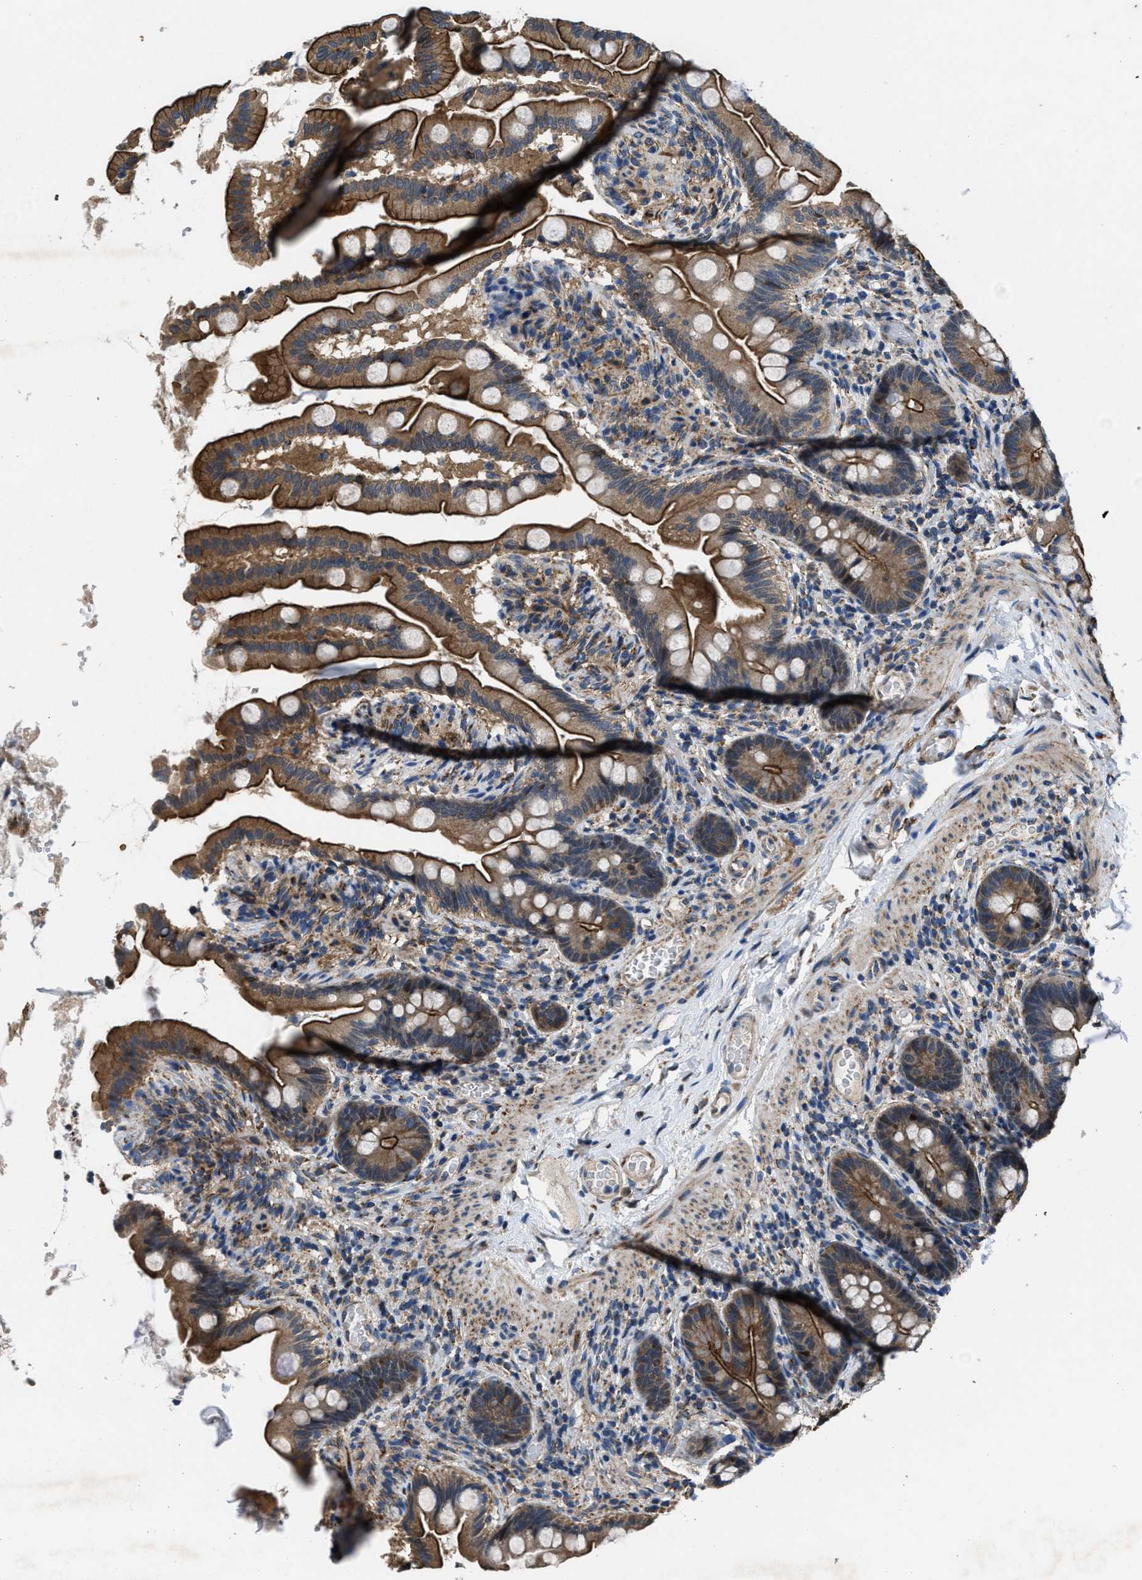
{"staining": {"intensity": "strong", "quantity": ">75%", "location": "cytoplasmic/membranous"}, "tissue": "small intestine", "cell_type": "Glandular cells", "image_type": "normal", "snomed": [{"axis": "morphology", "description": "Normal tissue, NOS"}, {"axis": "topography", "description": "Small intestine"}], "caption": "Immunohistochemistry (IHC) of unremarkable human small intestine shows high levels of strong cytoplasmic/membranous positivity in about >75% of glandular cells. (DAB IHC with brightfield microscopy, high magnification).", "gene": "PDP1", "patient": {"sex": "female", "age": 56}}